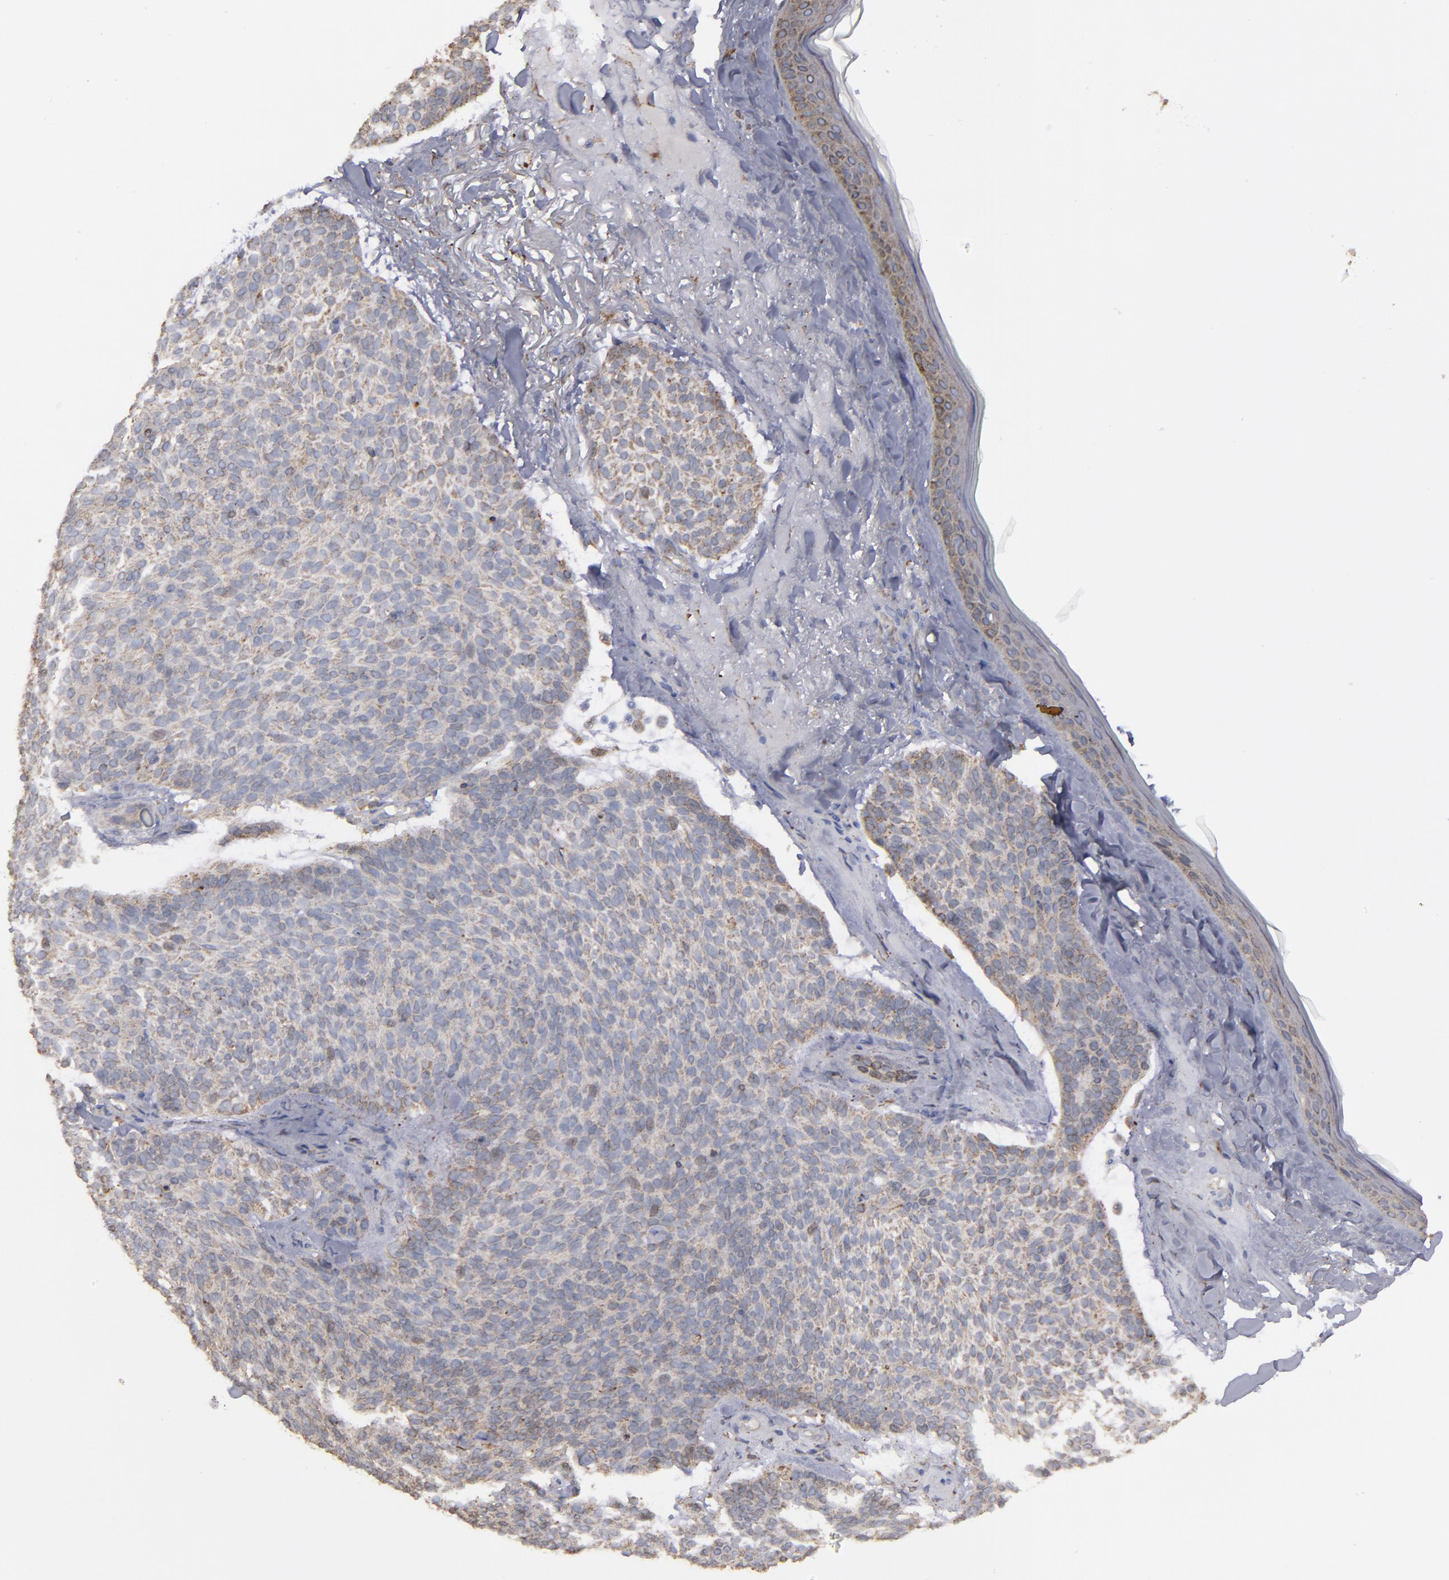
{"staining": {"intensity": "weak", "quantity": "25%-75%", "location": "cytoplasmic/membranous"}, "tissue": "skin cancer", "cell_type": "Tumor cells", "image_type": "cancer", "snomed": [{"axis": "morphology", "description": "Normal tissue, NOS"}, {"axis": "morphology", "description": "Basal cell carcinoma"}, {"axis": "topography", "description": "Skin"}], "caption": "Skin cancer tissue demonstrates weak cytoplasmic/membranous staining in approximately 25%-75% of tumor cells, visualized by immunohistochemistry.", "gene": "ERLIN2", "patient": {"sex": "female", "age": 70}}